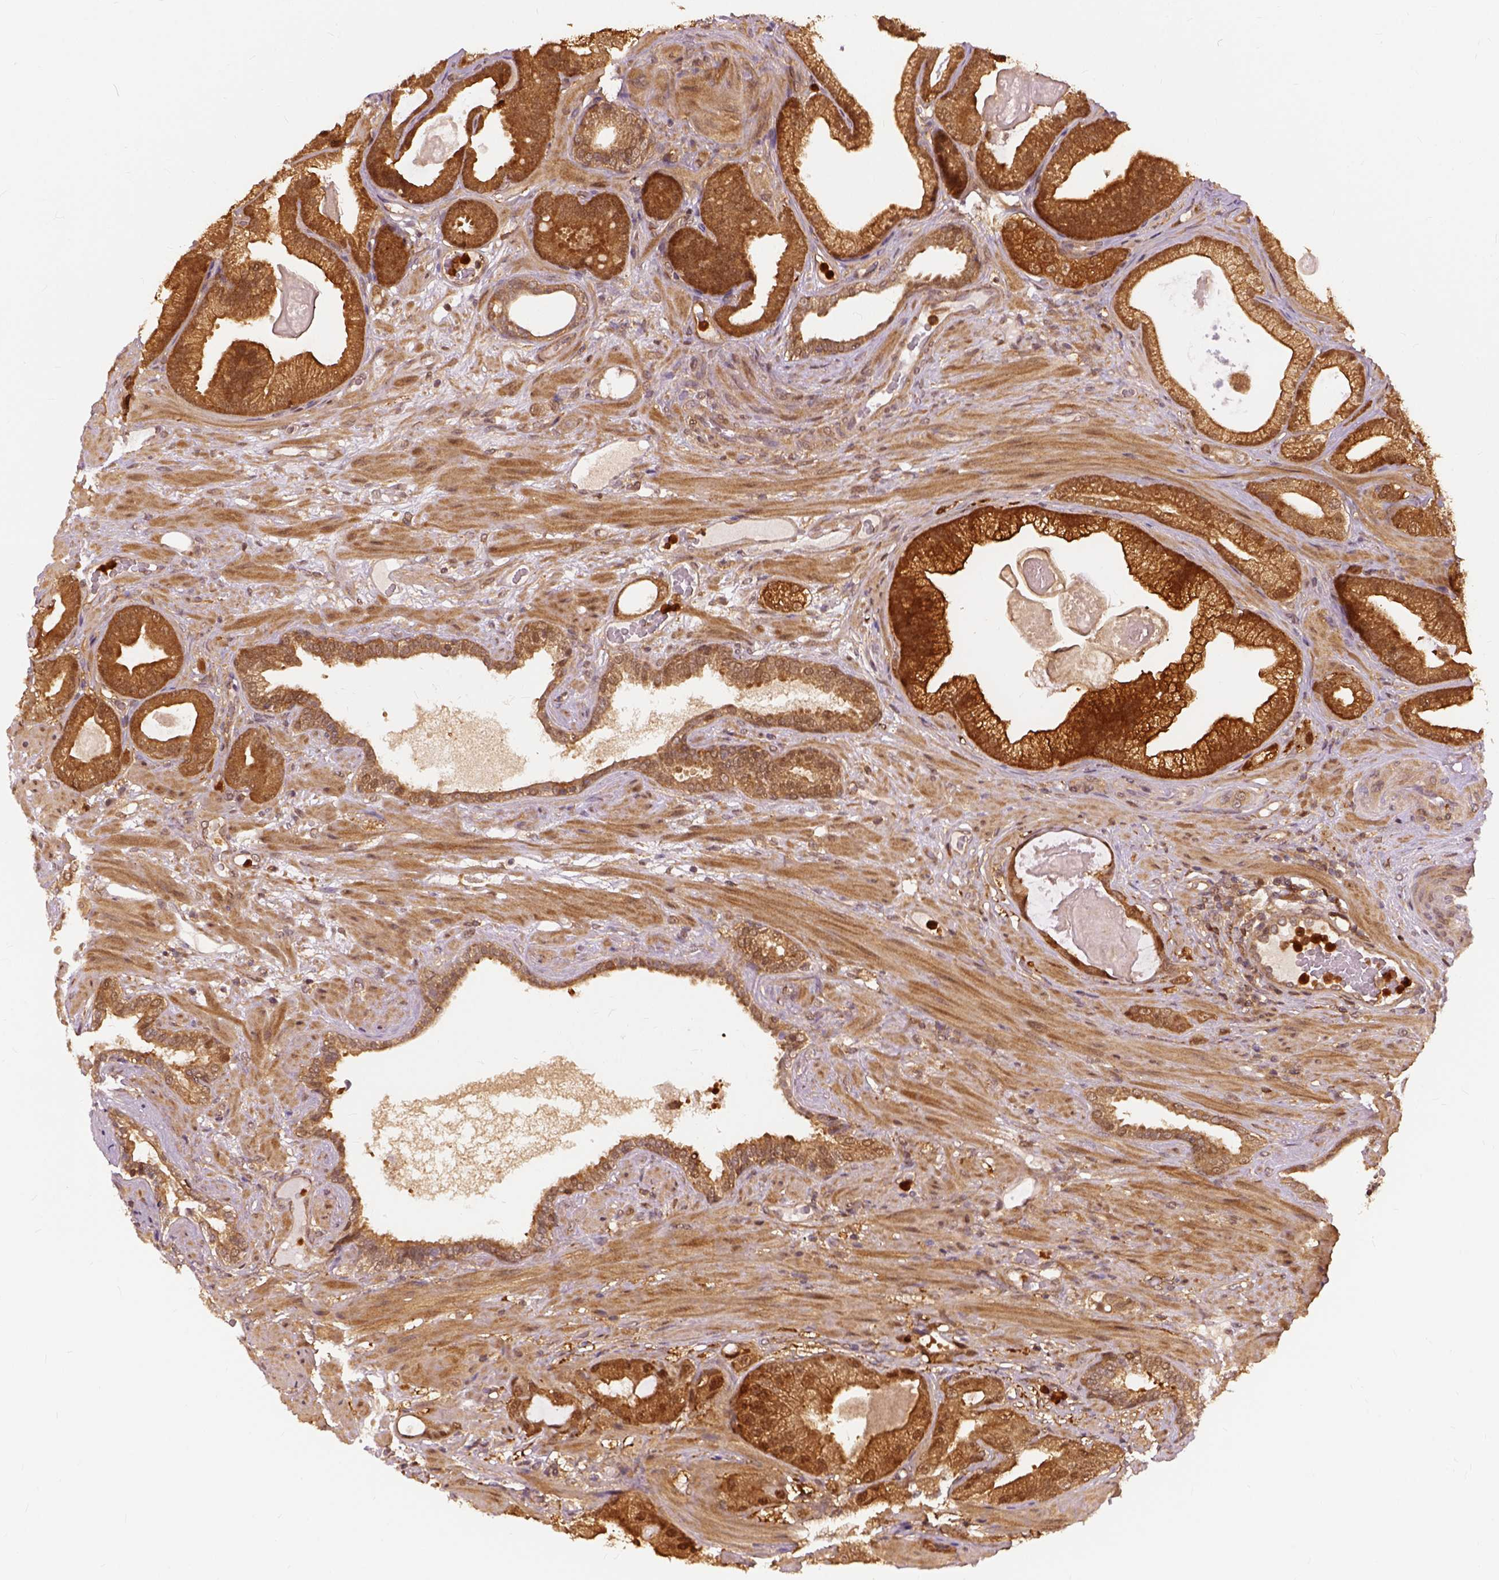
{"staining": {"intensity": "strong", "quantity": ">75%", "location": "cytoplasmic/membranous"}, "tissue": "prostate cancer", "cell_type": "Tumor cells", "image_type": "cancer", "snomed": [{"axis": "morphology", "description": "Adenocarcinoma, Low grade"}, {"axis": "topography", "description": "Prostate"}], "caption": "IHC of human prostate adenocarcinoma (low-grade) reveals high levels of strong cytoplasmic/membranous staining in about >75% of tumor cells.", "gene": "GPI", "patient": {"sex": "male", "age": 57}}